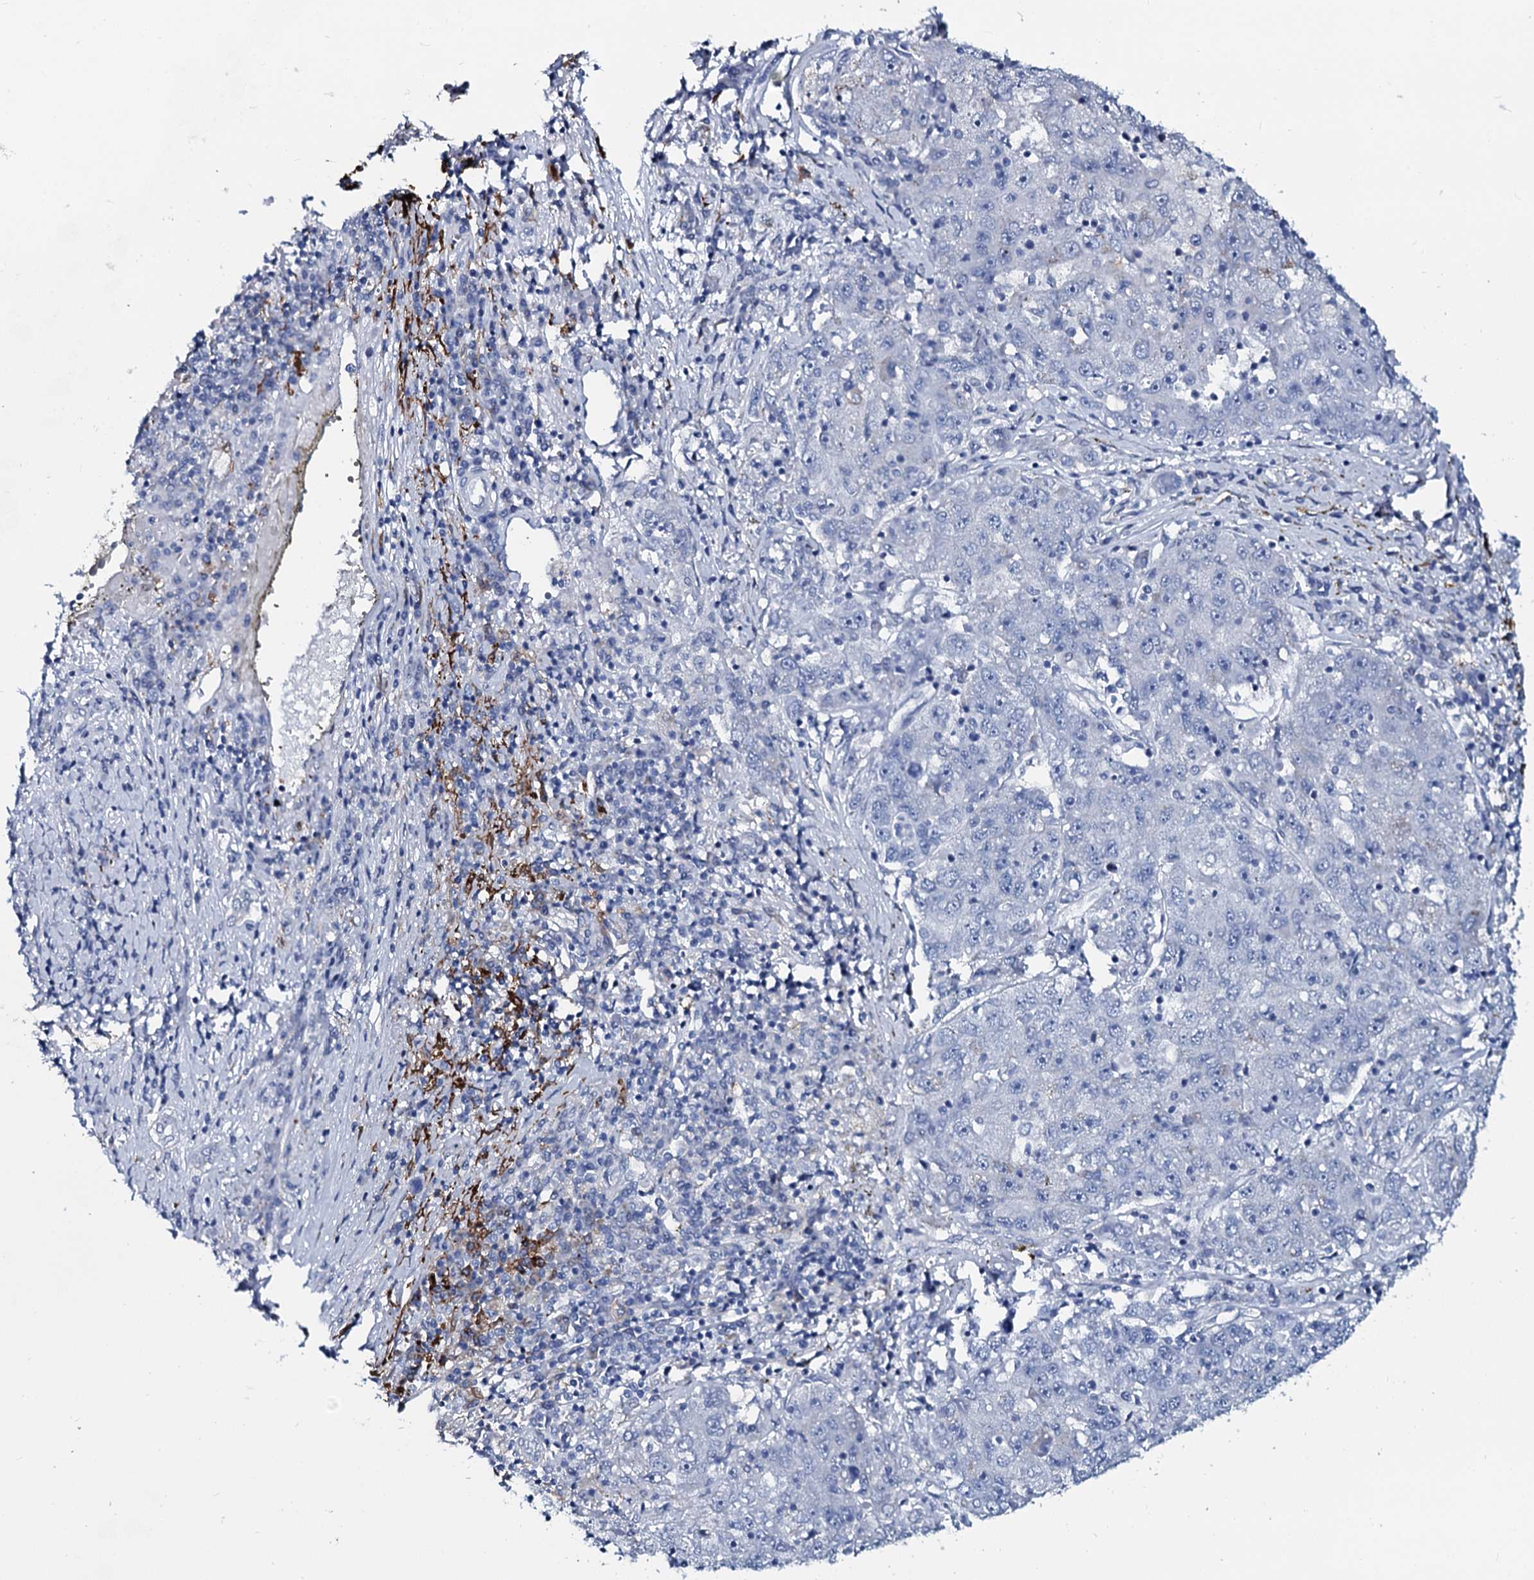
{"staining": {"intensity": "negative", "quantity": "none", "location": "none"}, "tissue": "liver cancer", "cell_type": "Tumor cells", "image_type": "cancer", "snomed": [{"axis": "morphology", "description": "Carcinoma, Hepatocellular, NOS"}, {"axis": "topography", "description": "Liver"}], "caption": "This is a image of immunohistochemistry staining of liver cancer (hepatocellular carcinoma), which shows no staining in tumor cells. (Stains: DAB immunohistochemistry (IHC) with hematoxylin counter stain, Microscopy: brightfield microscopy at high magnification).", "gene": "SLC4A7", "patient": {"sex": "male", "age": 49}}